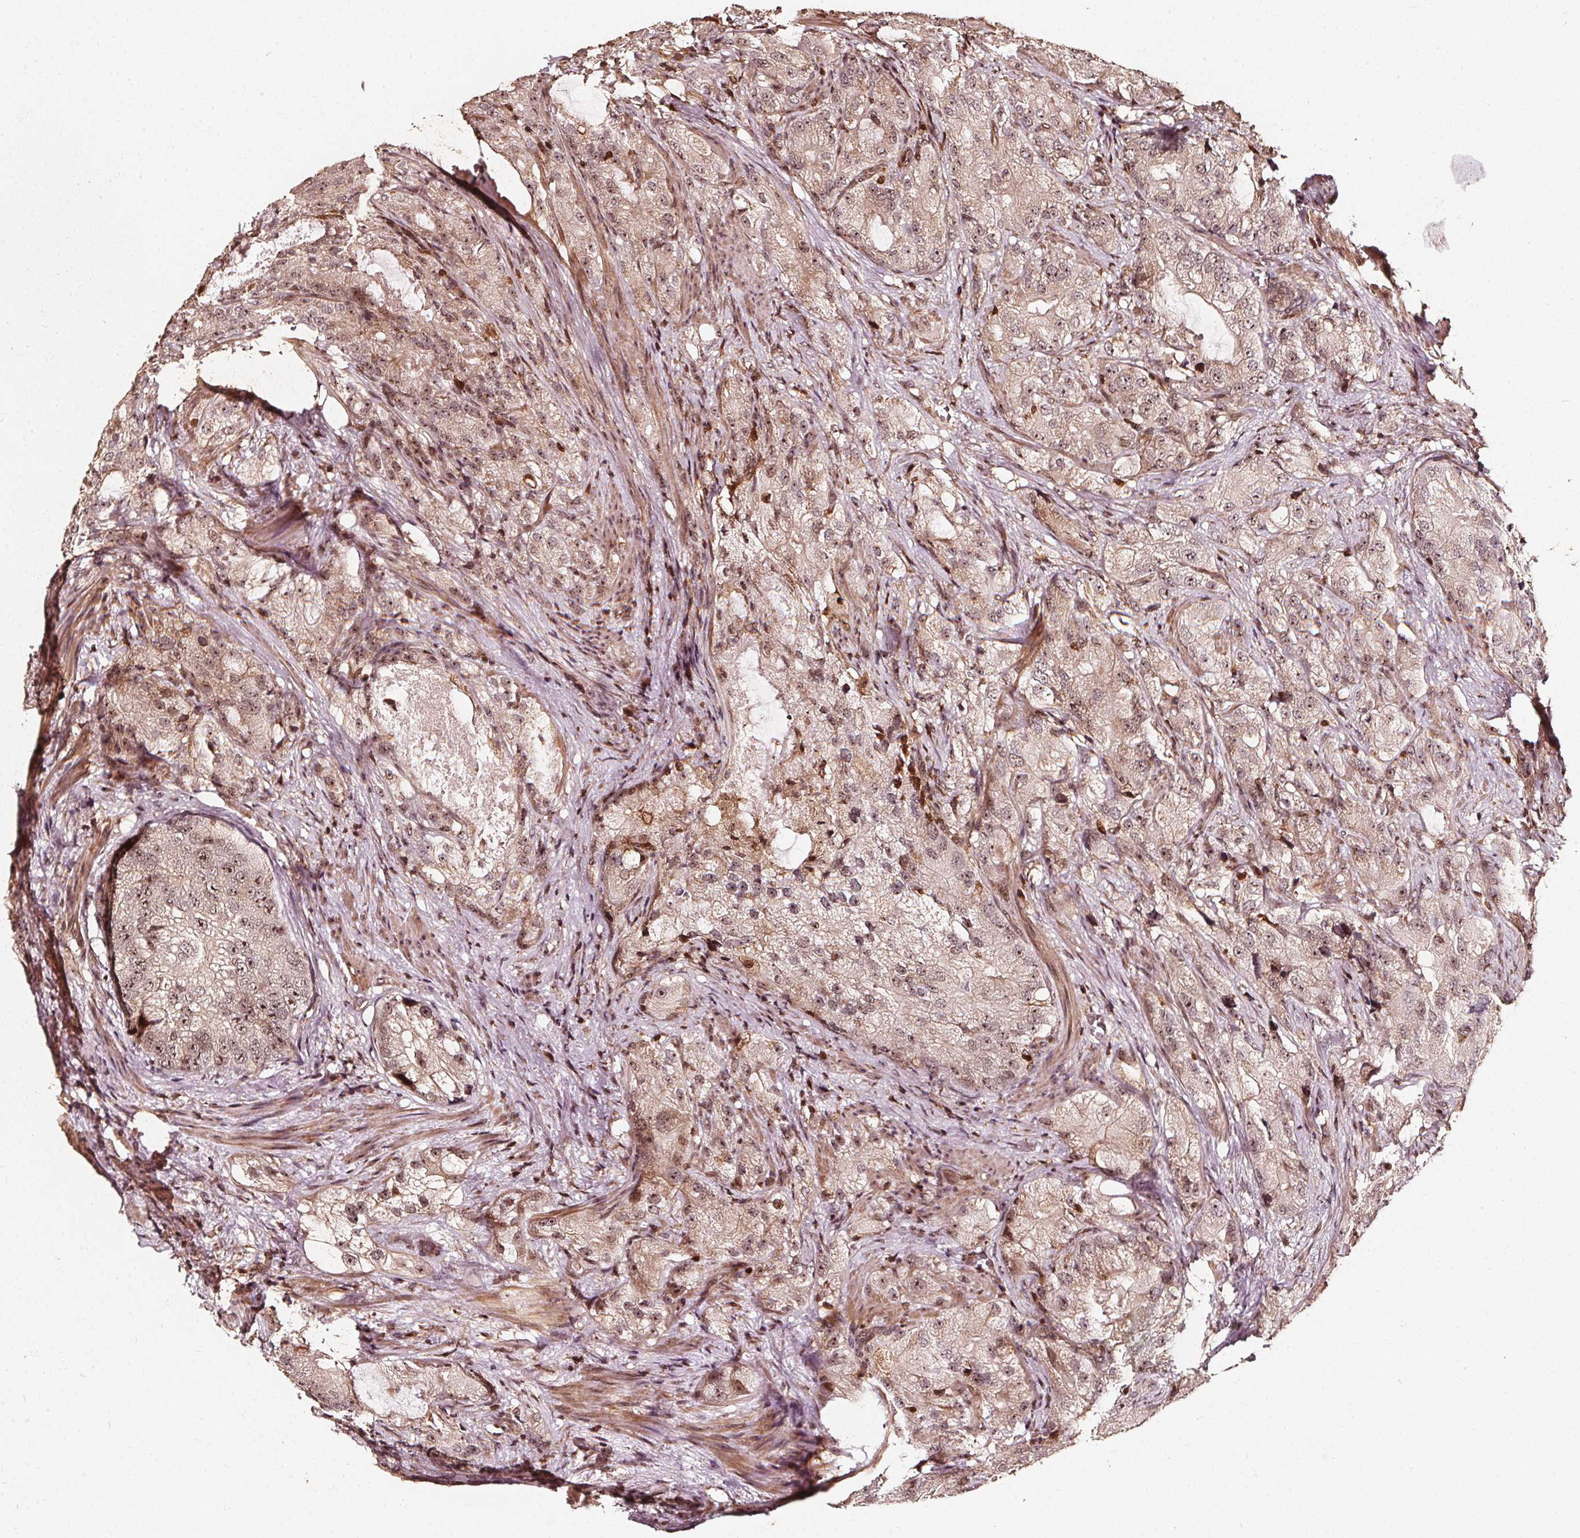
{"staining": {"intensity": "weak", "quantity": ">75%", "location": "cytoplasmic/membranous,nuclear"}, "tissue": "prostate cancer", "cell_type": "Tumor cells", "image_type": "cancer", "snomed": [{"axis": "morphology", "description": "Adenocarcinoma, High grade"}, {"axis": "topography", "description": "Prostate"}], "caption": "Tumor cells display low levels of weak cytoplasmic/membranous and nuclear expression in about >75% of cells in prostate cancer.", "gene": "EXOSC9", "patient": {"sex": "male", "age": 70}}